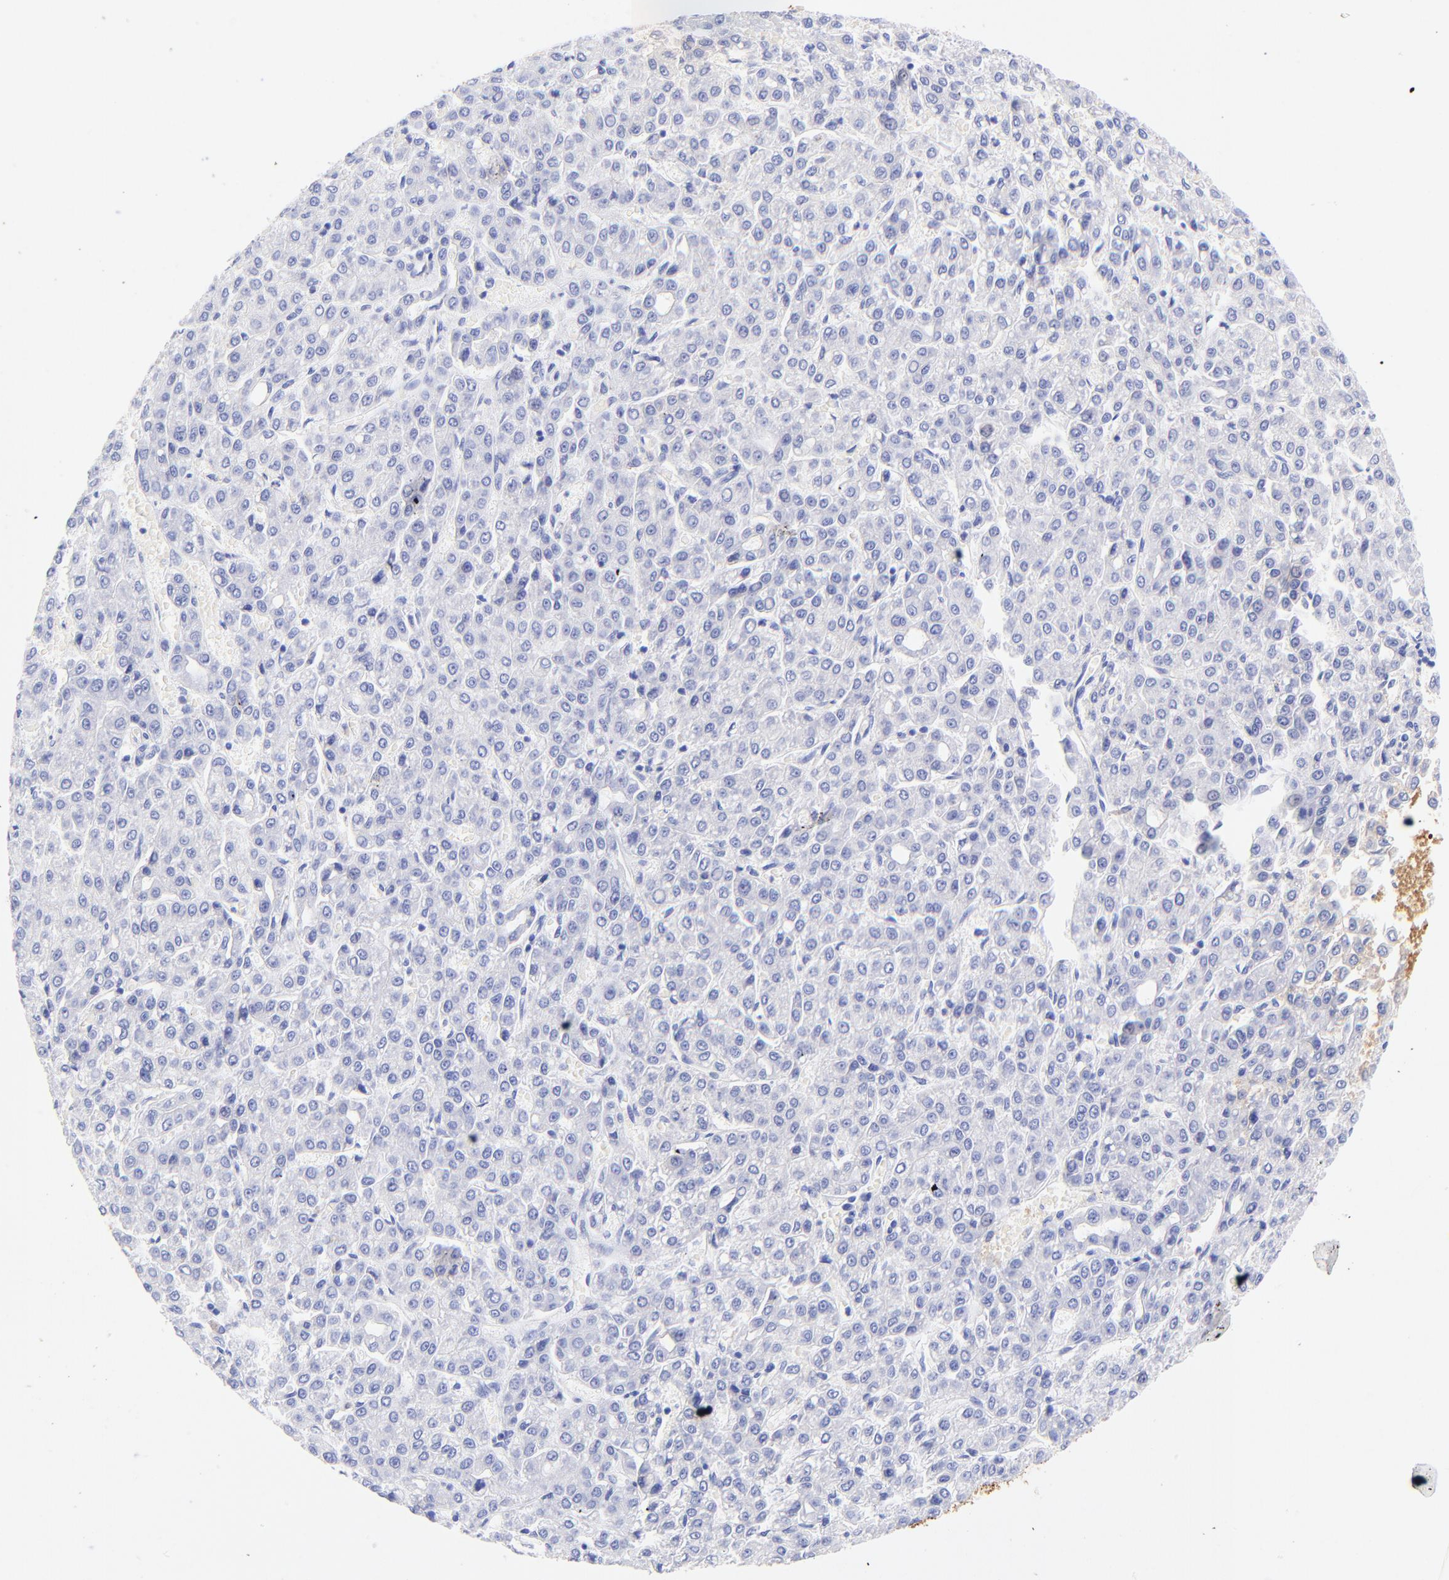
{"staining": {"intensity": "negative", "quantity": "none", "location": "none"}, "tissue": "liver cancer", "cell_type": "Tumor cells", "image_type": "cancer", "snomed": [{"axis": "morphology", "description": "Carcinoma, Hepatocellular, NOS"}, {"axis": "topography", "description": "Liver"}], "caption": "DAB (3,3'-diaminobenzidine) immunohistochemical staining of human liver cancer (hepatocellular carcinoma) displays no significant positivity in tumor cells.", "gene": "KRT19", "patient": {"sex": "male", "age": 69}}